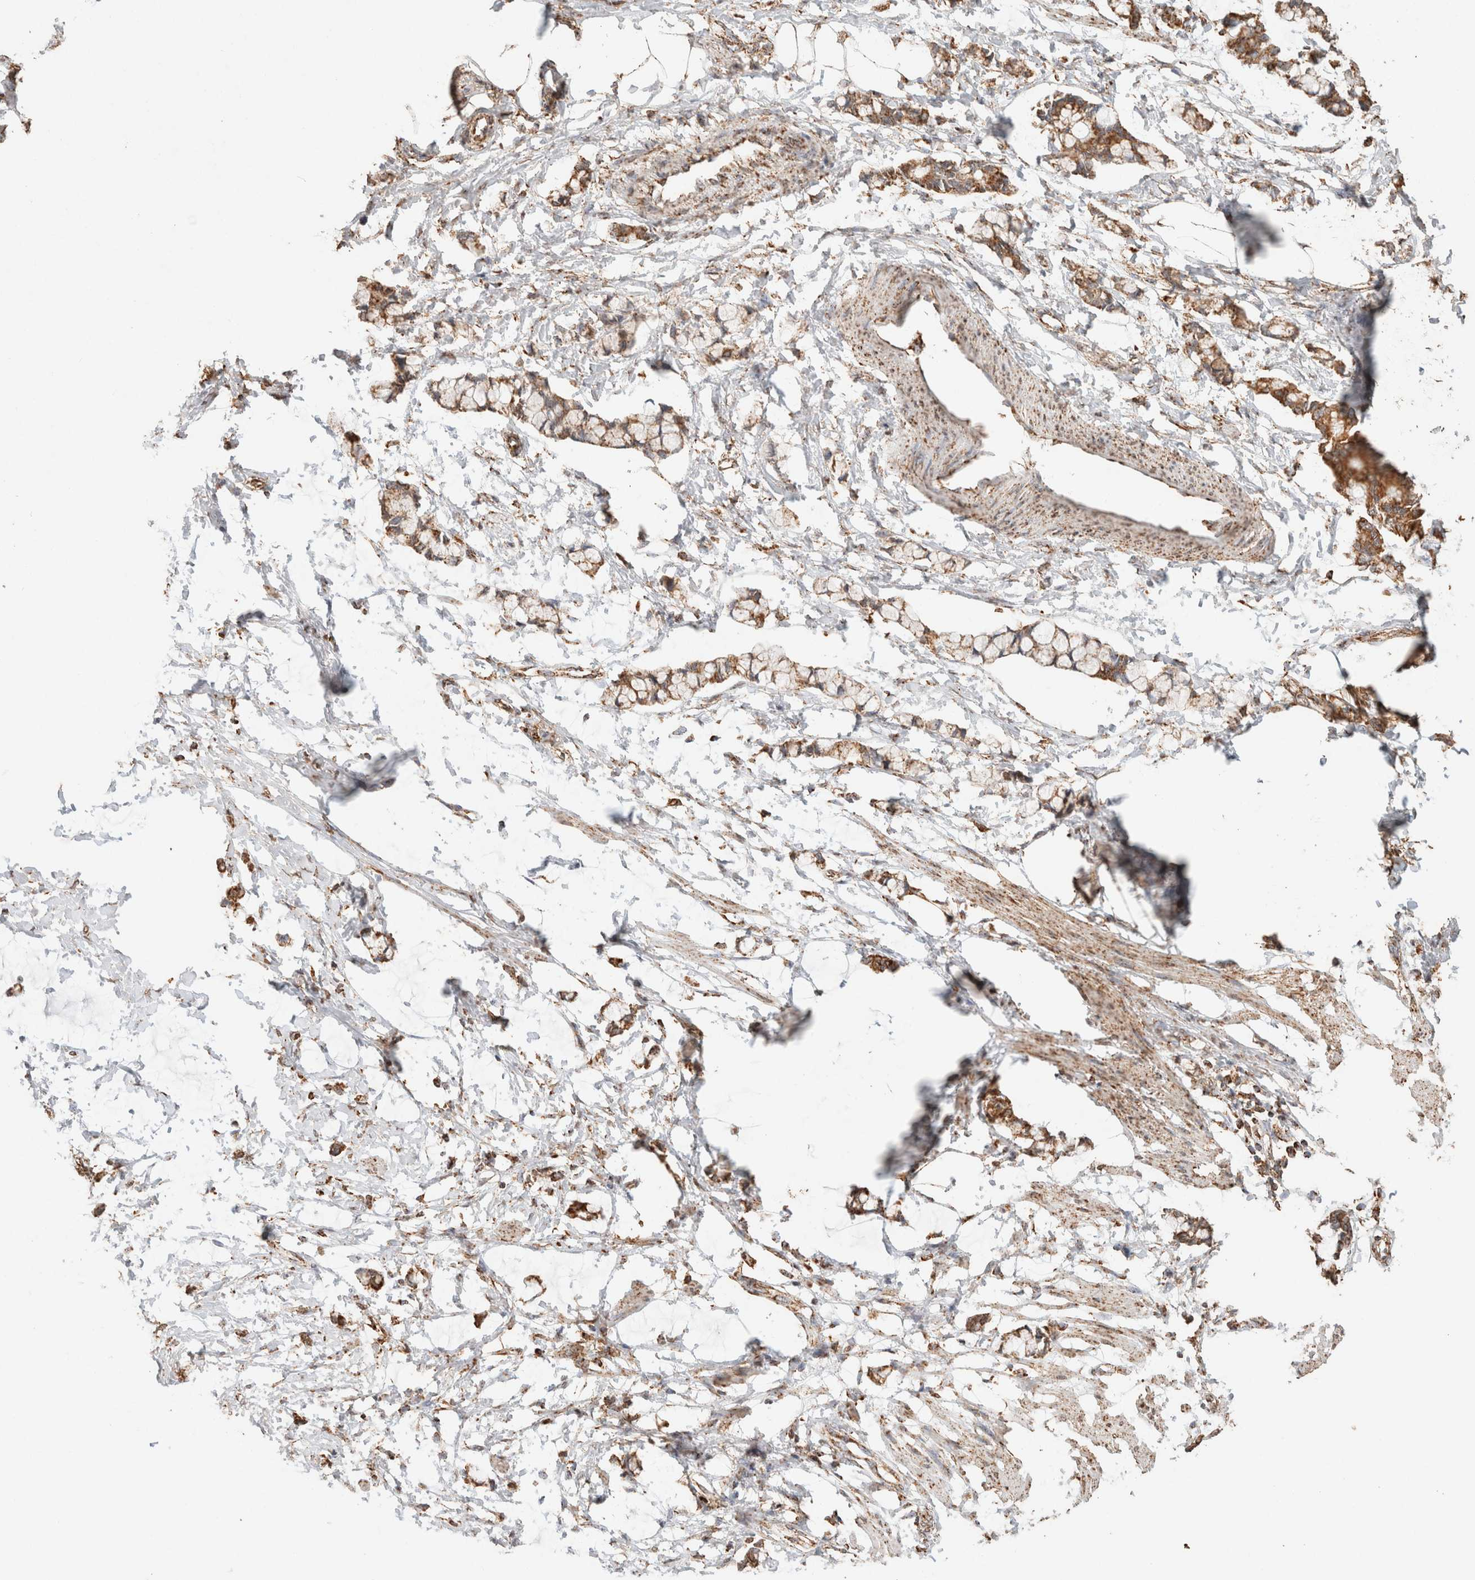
{"staining": {"intensity": "moderate", "quantity": "25%-75%", "location": "cytoplasmic/membranous"}, "tissue": "smooth muscle", "cell_type": "Smooth muscle cells", "image_type": "normal", "snomed": [{"axis": "morphology", "description": "Normal tissue, NOS"}, {"axis": "morphology", "description": "Adenocarcinoma, NOS"}, {"axis": "topography", "description": "Smooth muscle"}, {"axis": "topography", "description": "Colon"}], "caption": "Immunohistochemistry (IHC) staining of benign smooth muscle, which exhibits medium levels of moderate cytoplasmic/membranous staining in approximately 25%-75% of smooth muscle cells indicating moderate cytoplasmic/membranous protein positivity. The staining was performed using DAB (brown) for protein detection and nuclei were counterstained in hematoxylin (blue).", "gene": "SDC2", "patient": {"sex": "male", "age": 14}}